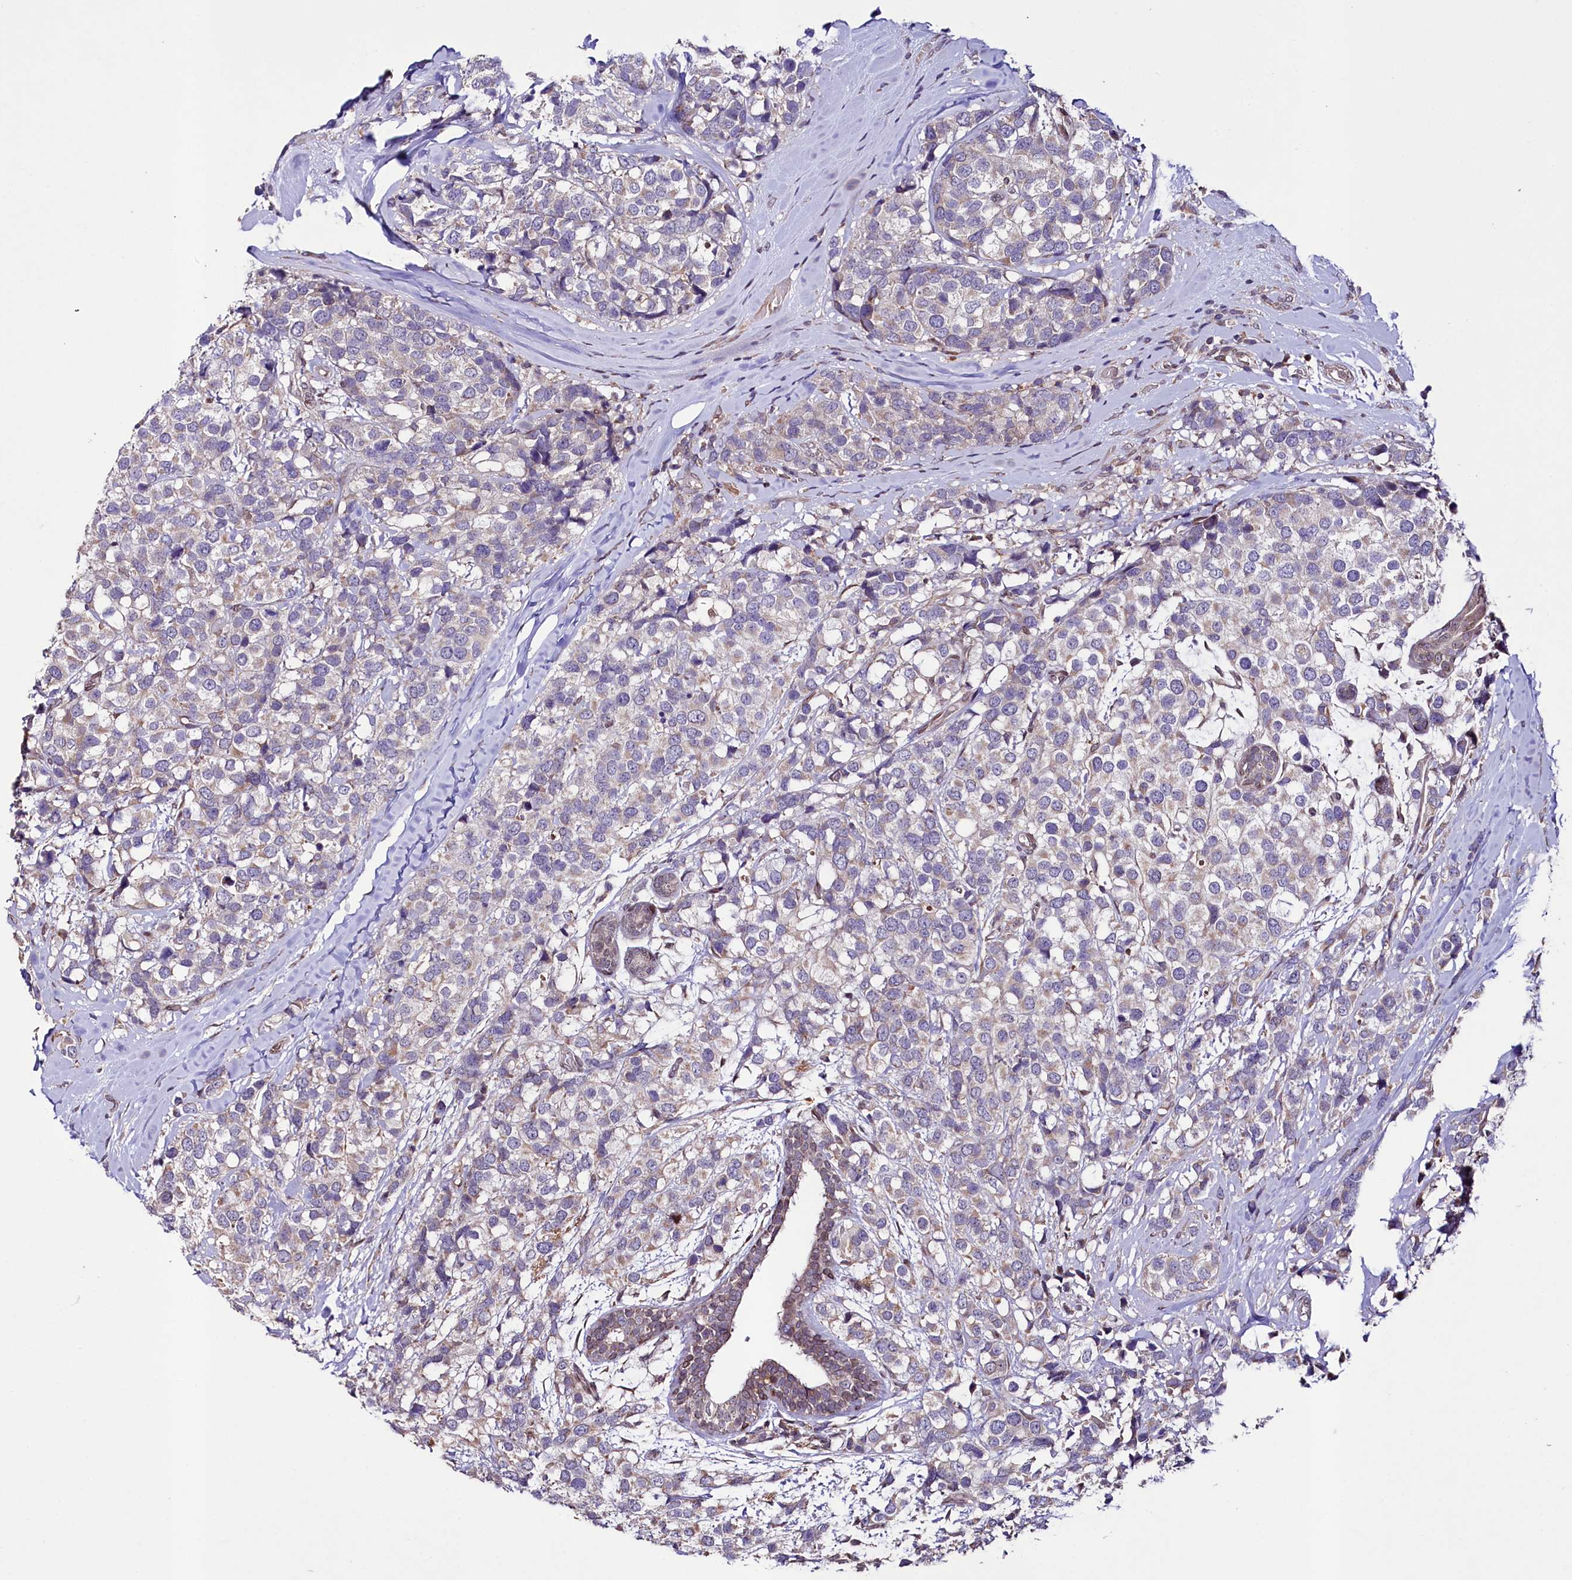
{"staining": {"intensity": "weak", "quantity": "<25%", "location": "cytoplasmic/membranous"}, "tissue": "breast cancer", "cell_type": "Tumor cells", "image_type": "cancer", "snomed": [{"axis": "morphology", "description": "Lobular carcinoma"}, {"axis": "topography", "description": "Breast"}], "caption": "A high-resolution histopathology image shows immunohistochemistry (IHC) staining of lobular carcinoma (breast), which demonstrates no significant positivity in tumor cells. The staining is performed using DAB (3,3'-diaminobenzidine) brown chromogen with nuclei counter-stained in using hematoxylin.", "gene": "ZNF226", "patient": {"sex": "female", "age": 59}}